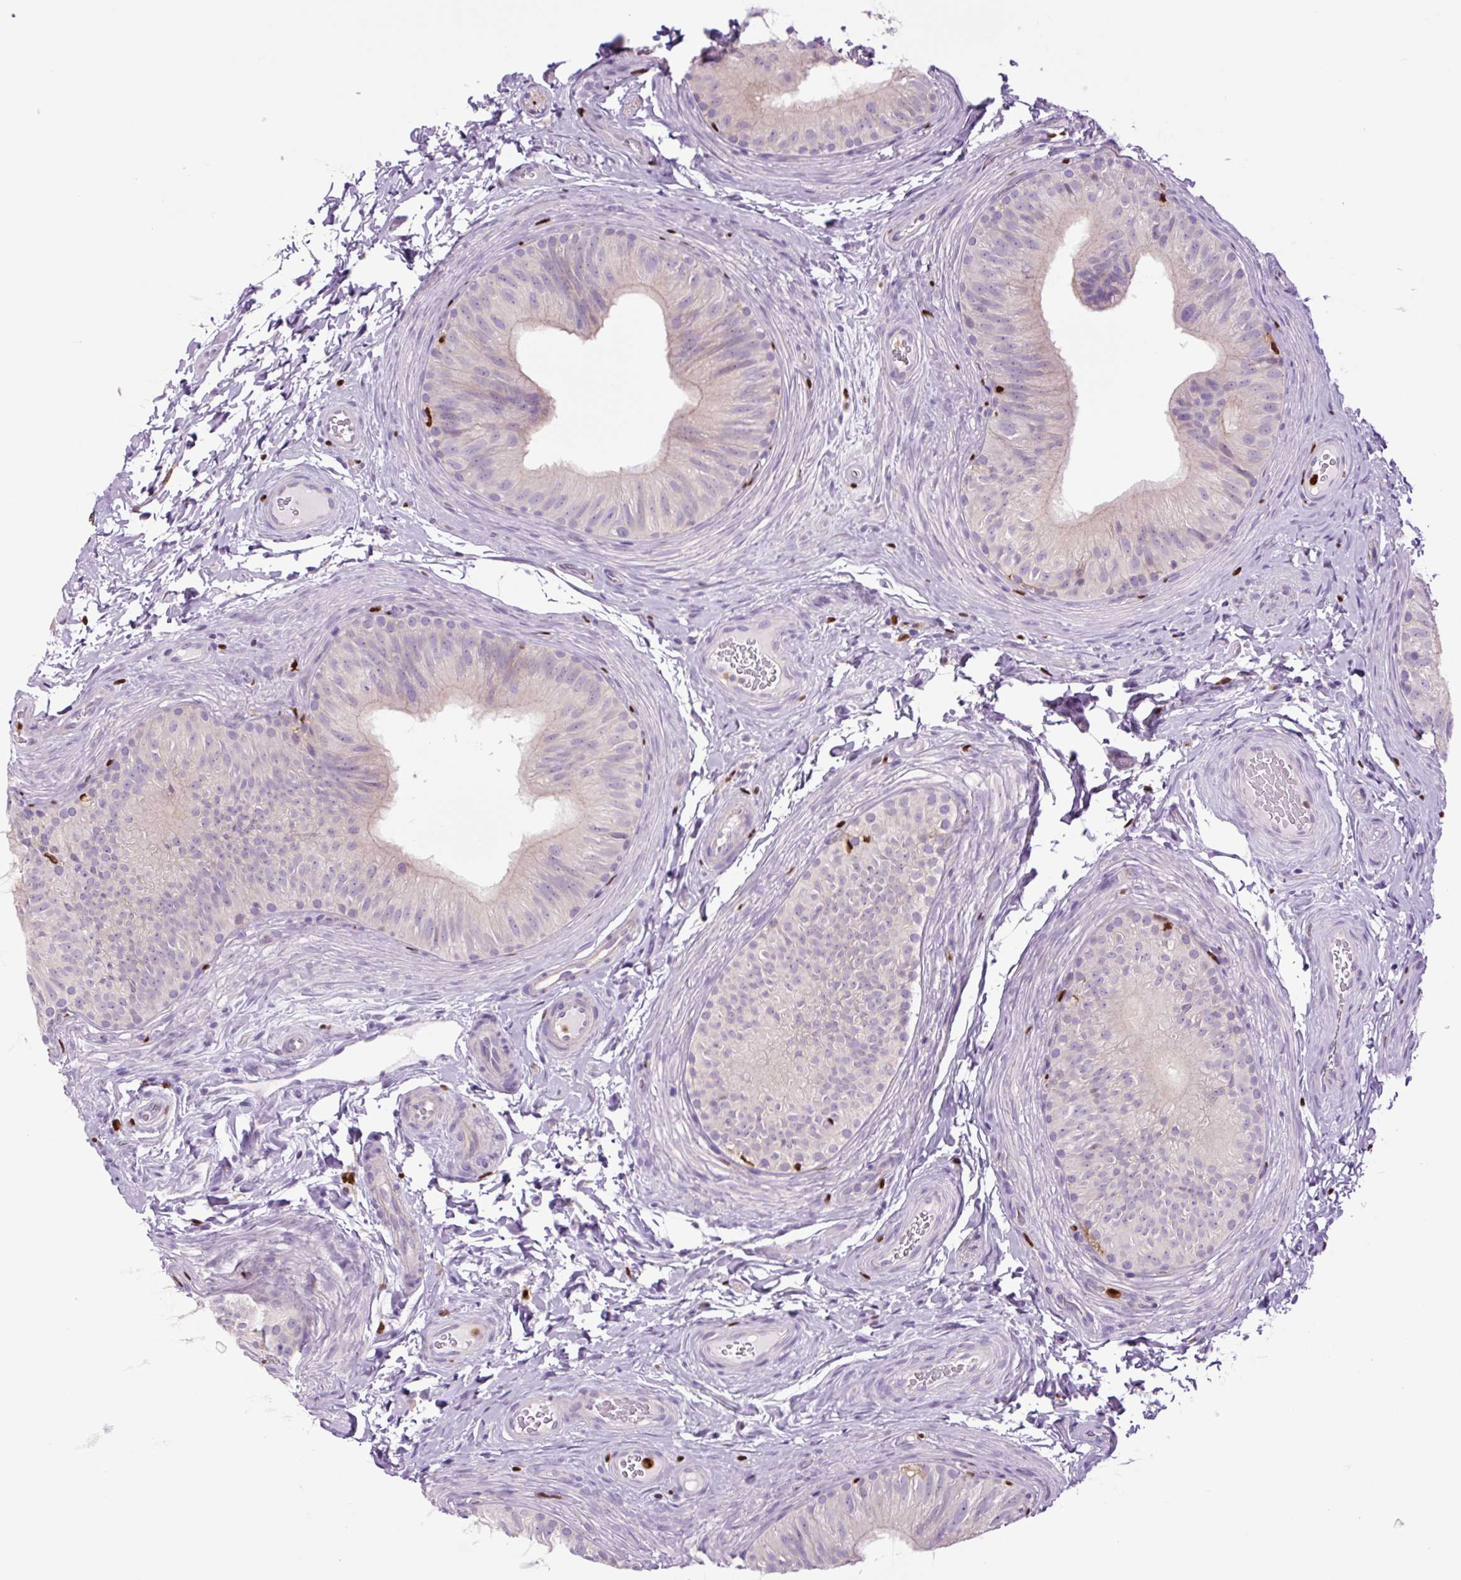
{"staining": {"intensity": "negative", "quantity": "none", "location": "none"}, "tissue": "epididymis", "cell_type": "Glandular cells", "image_type": "normal", "snomed": [{"axis": "morphology", "description": "Normal tissue, NOS"}, {"axis": "topography", "description": "Epididymis"}], "caption": "Immunohistochemistry image of normal epididymis: human epididymis stained with DAB (3,3'-diaminobenzidine) exhibits no significant protein positivity in glandular cells.", "gene": "SPI1", "patient": {"sex": "male", "age": 24}}